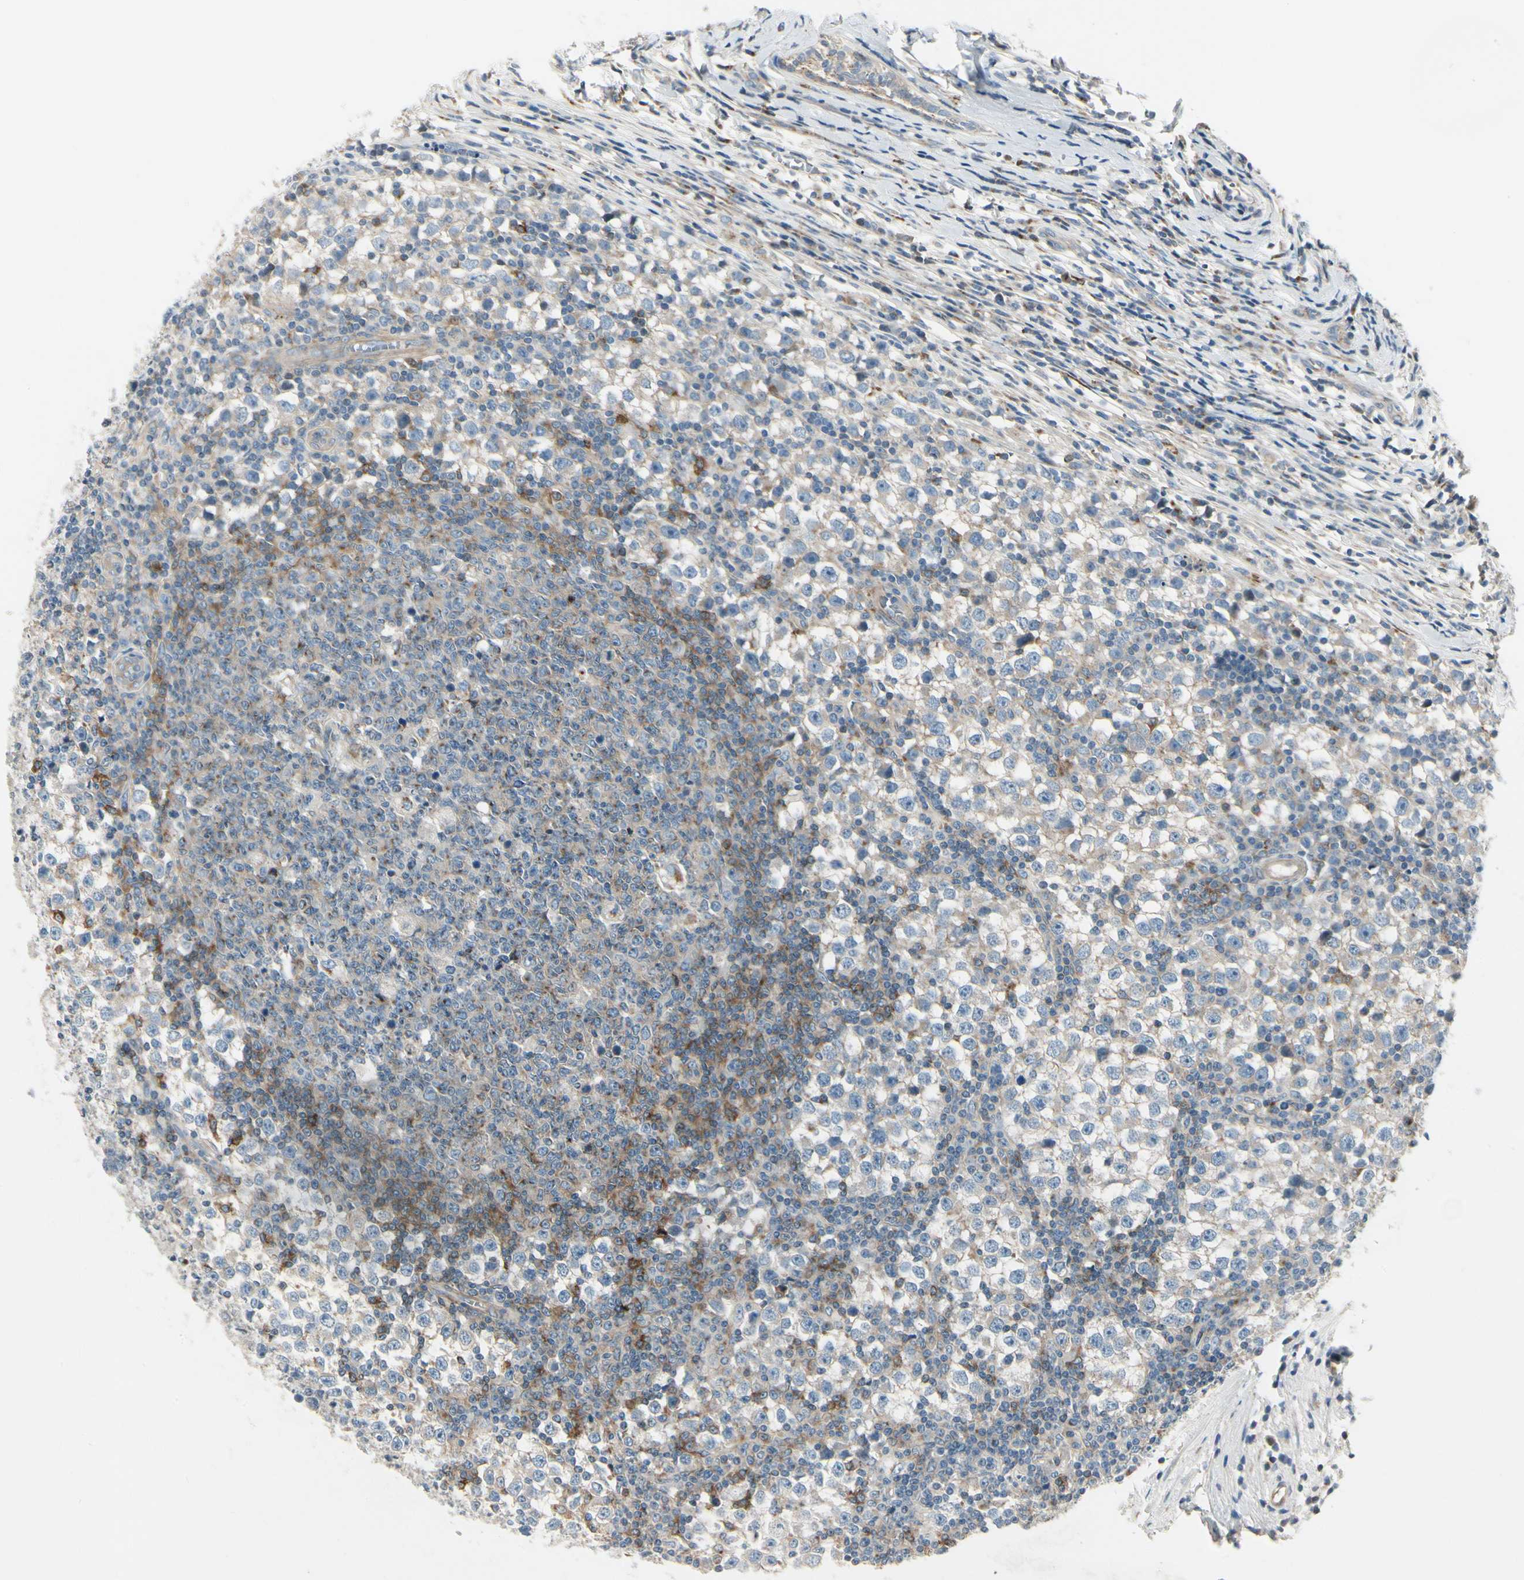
{"staining": {"intensity": "weak", "quantity": "25%-75%", "location": "cytoplasmic/membranous"}, "tissue": "testis cancer", "cell_type": "Tumor cells", "image_type": "cancer", "snomed": [{"axis": "morphology", "description": "Seminoma, NOS"}, {"axis": "topography", "description": "Testis"}], "caption": "A micrograph of human testis cancer stained for a protein exhibits weak cytoplasmic/membranous brown staining in tumor cells. (Stains: DAB in brown, nuclei in blue, Microscopy: brightfield microscopy at high magnification).", "gene": "ABCA3", "patient": {"sex": "male", "age": 65}}